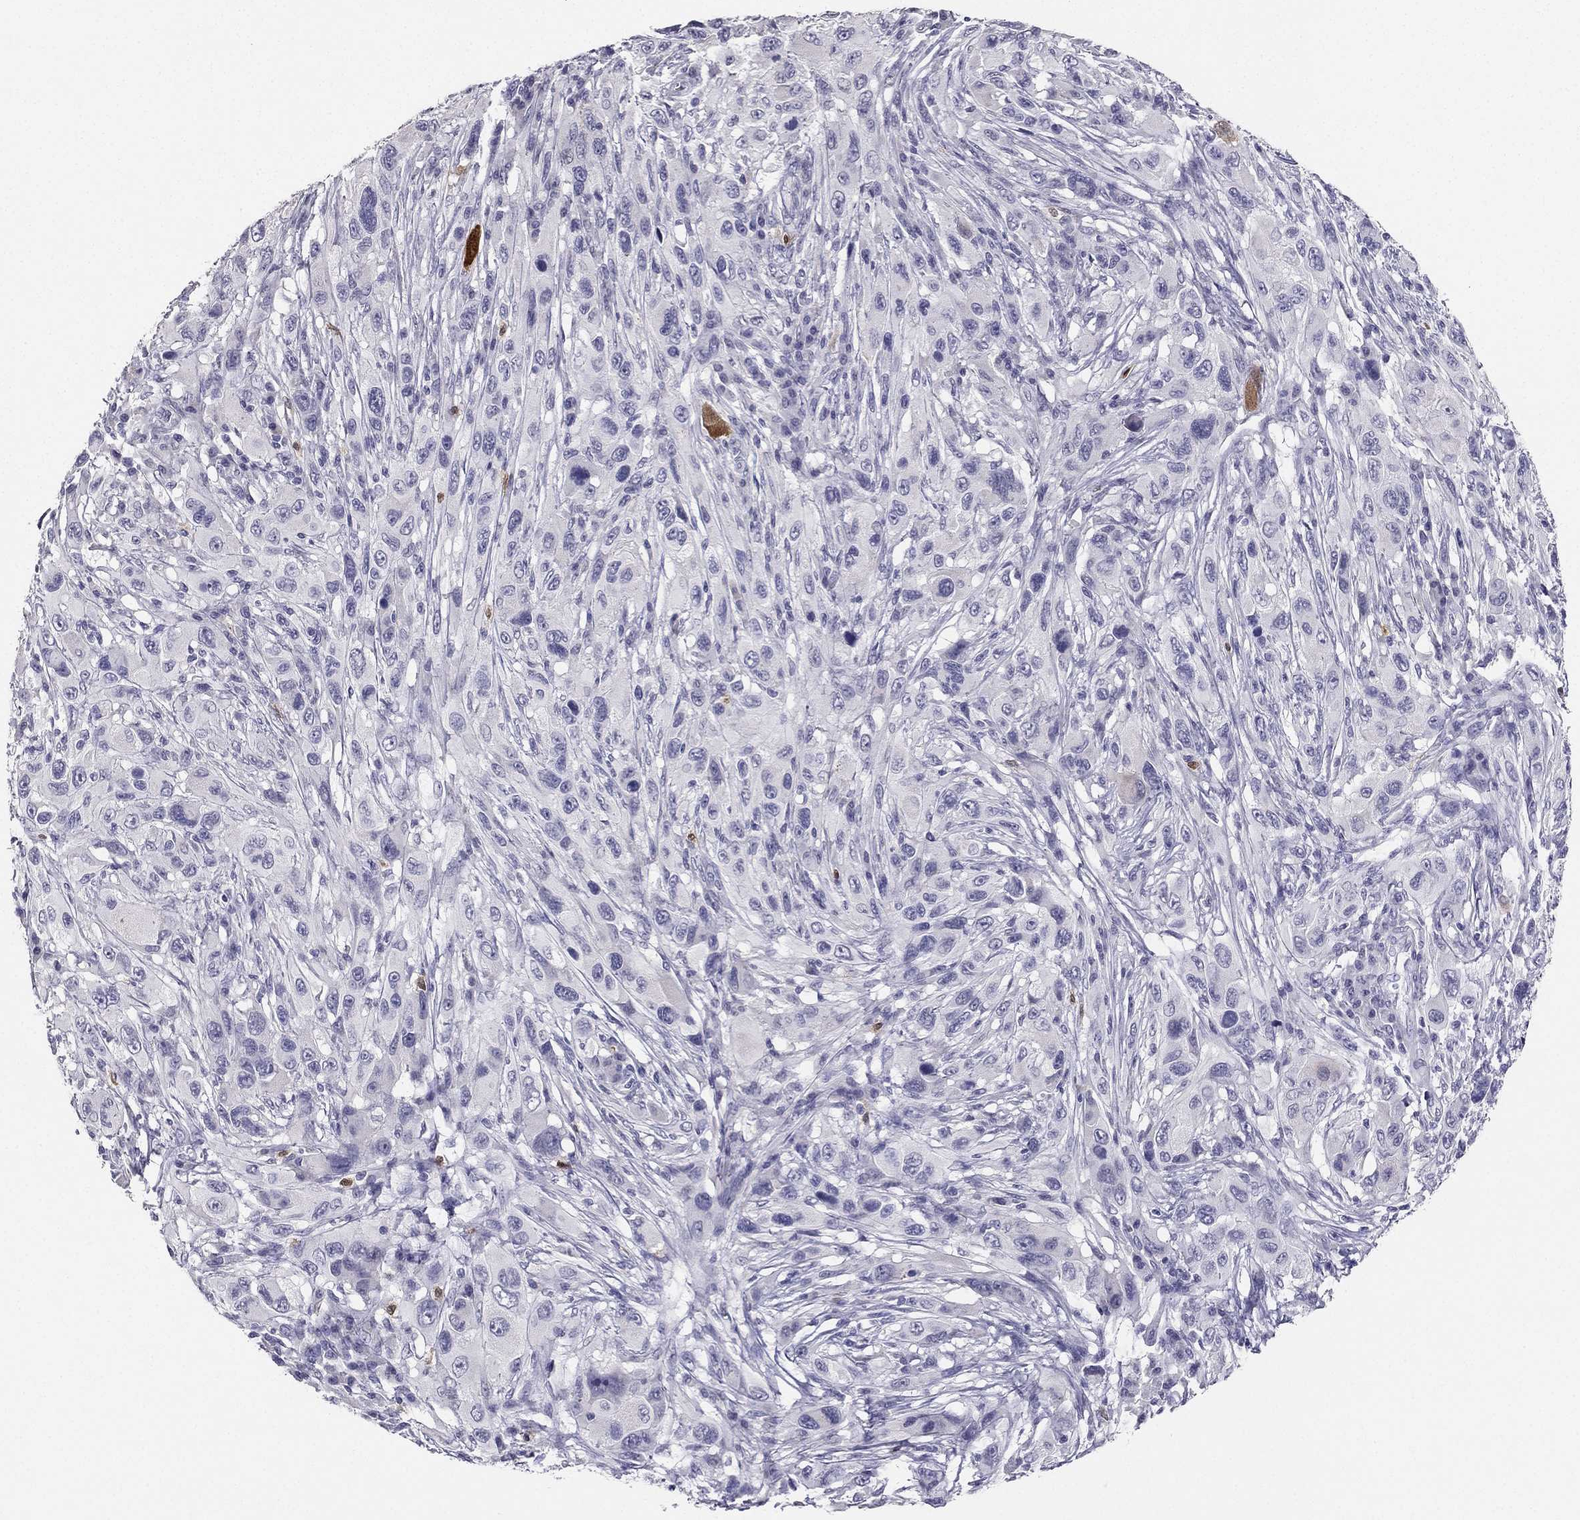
{"staining": {"intensity": "negative", "quantity": "none", "location": "none"}, "tissue": "melanoma", "cell_type": "Tumor cells", "image_type": "cancer", "snomed": [{"axis": "morphology", "description": "Malignant melanoma, NOS"}, {"axis": "topography", "description": "Skin"}], "caption": "This is an immunohistochemistry (IHC) image of melanoma. There is no staining in tumor cells.", "gene": "CALB2", "patient": {"sex": "male", "age": 53}}